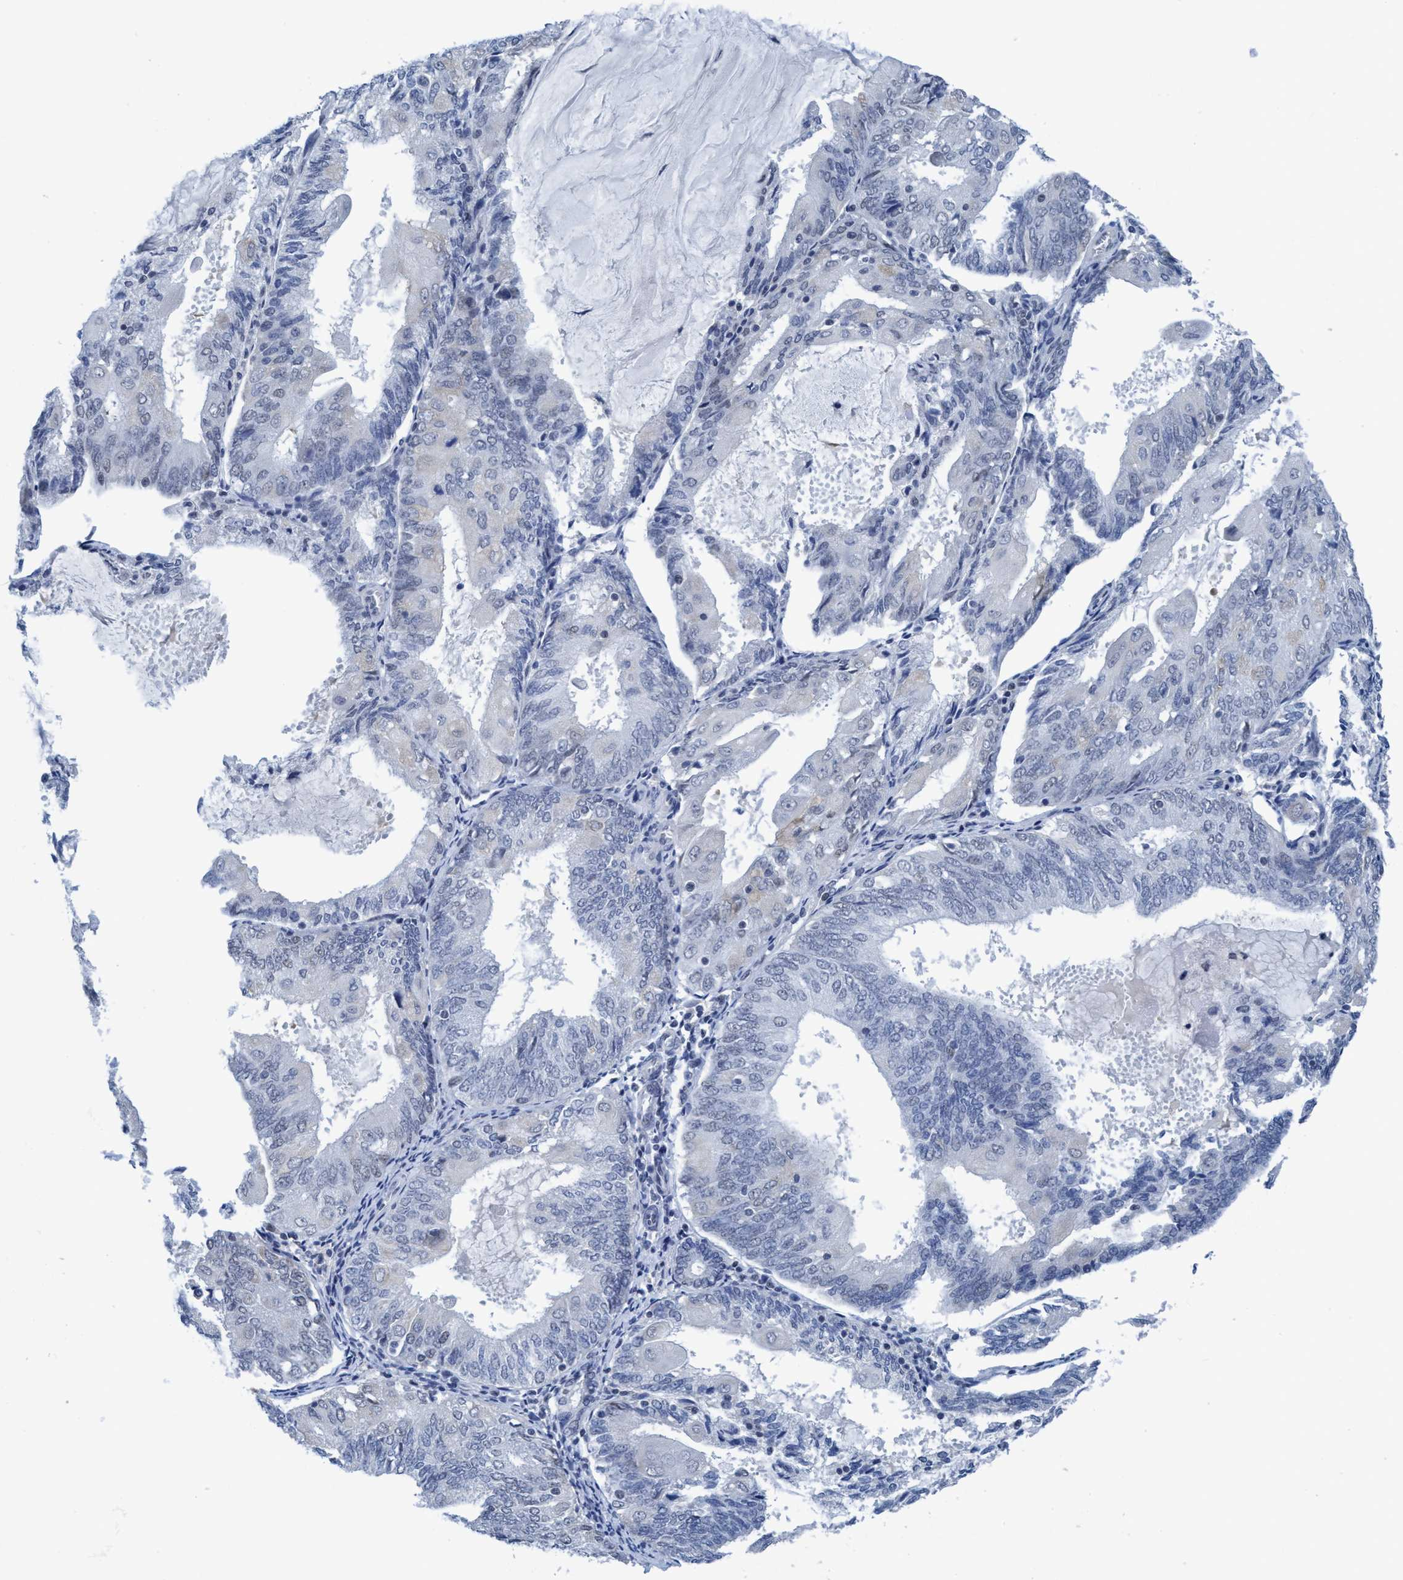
{"staining": {"intensity": "negative", "quantity": "none", "location": "none"}, "tissue": "endometrial cancer", "cell_type": "Tumor cells", "image_type": "cancer", "snomed": [{"axis": "morphology", "description": "Adenocarcinoma, NOS"}, {"axis": "topography", "description": "Endometrium"}], "caption": "Tumor cells show no significant staining in adenocarcinoma (endometrial). The staining was performed using DAB (3,3'-diaminobenzidine) to visualize the protein expression in brown, while the nuclei were stained in blue with hematoxylin (Magnification: 20x).", "gene": "DNAI1", "patient": {"sex": "female", "age": 81}}